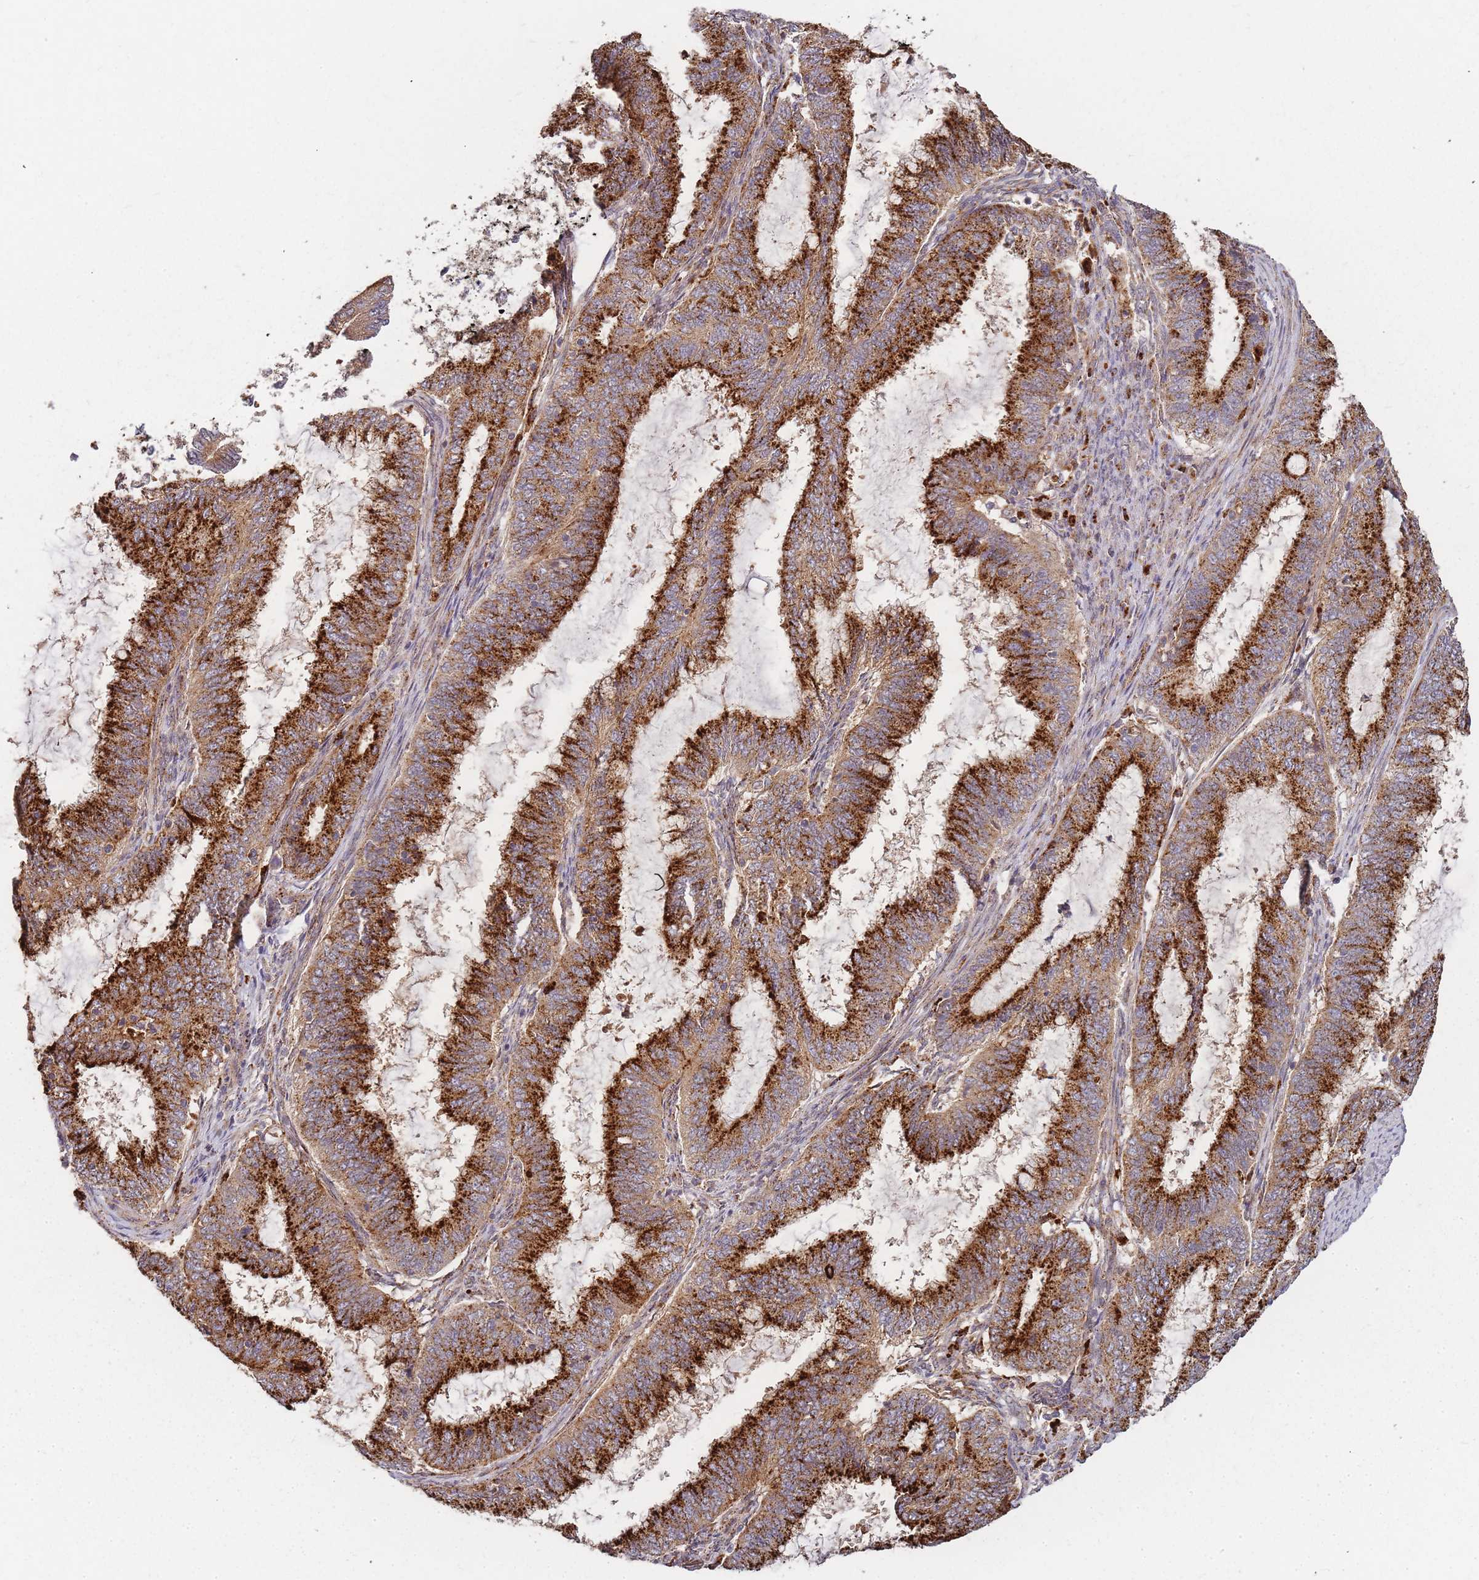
{"staining": {"intensity": "strong", "quantity": ">75%", "location": "cytoplasmic/membranous"}, "tissue": "endometrial cancer", "cell_type": "Tumor cells", "image_type": "cancer", "snomed": [{"axis": "morphology", "description": "Adenocarcinoma, NOS"}, {"axis": "topography", "description": "Endometrium"}], "caption": "An image of endometrial cancer stained for a protein displays strong cytoplasmic/membranous brown staining in tumor cells.", "gene": "ATG5", "patient": {"sex": "female", "age": 51}}